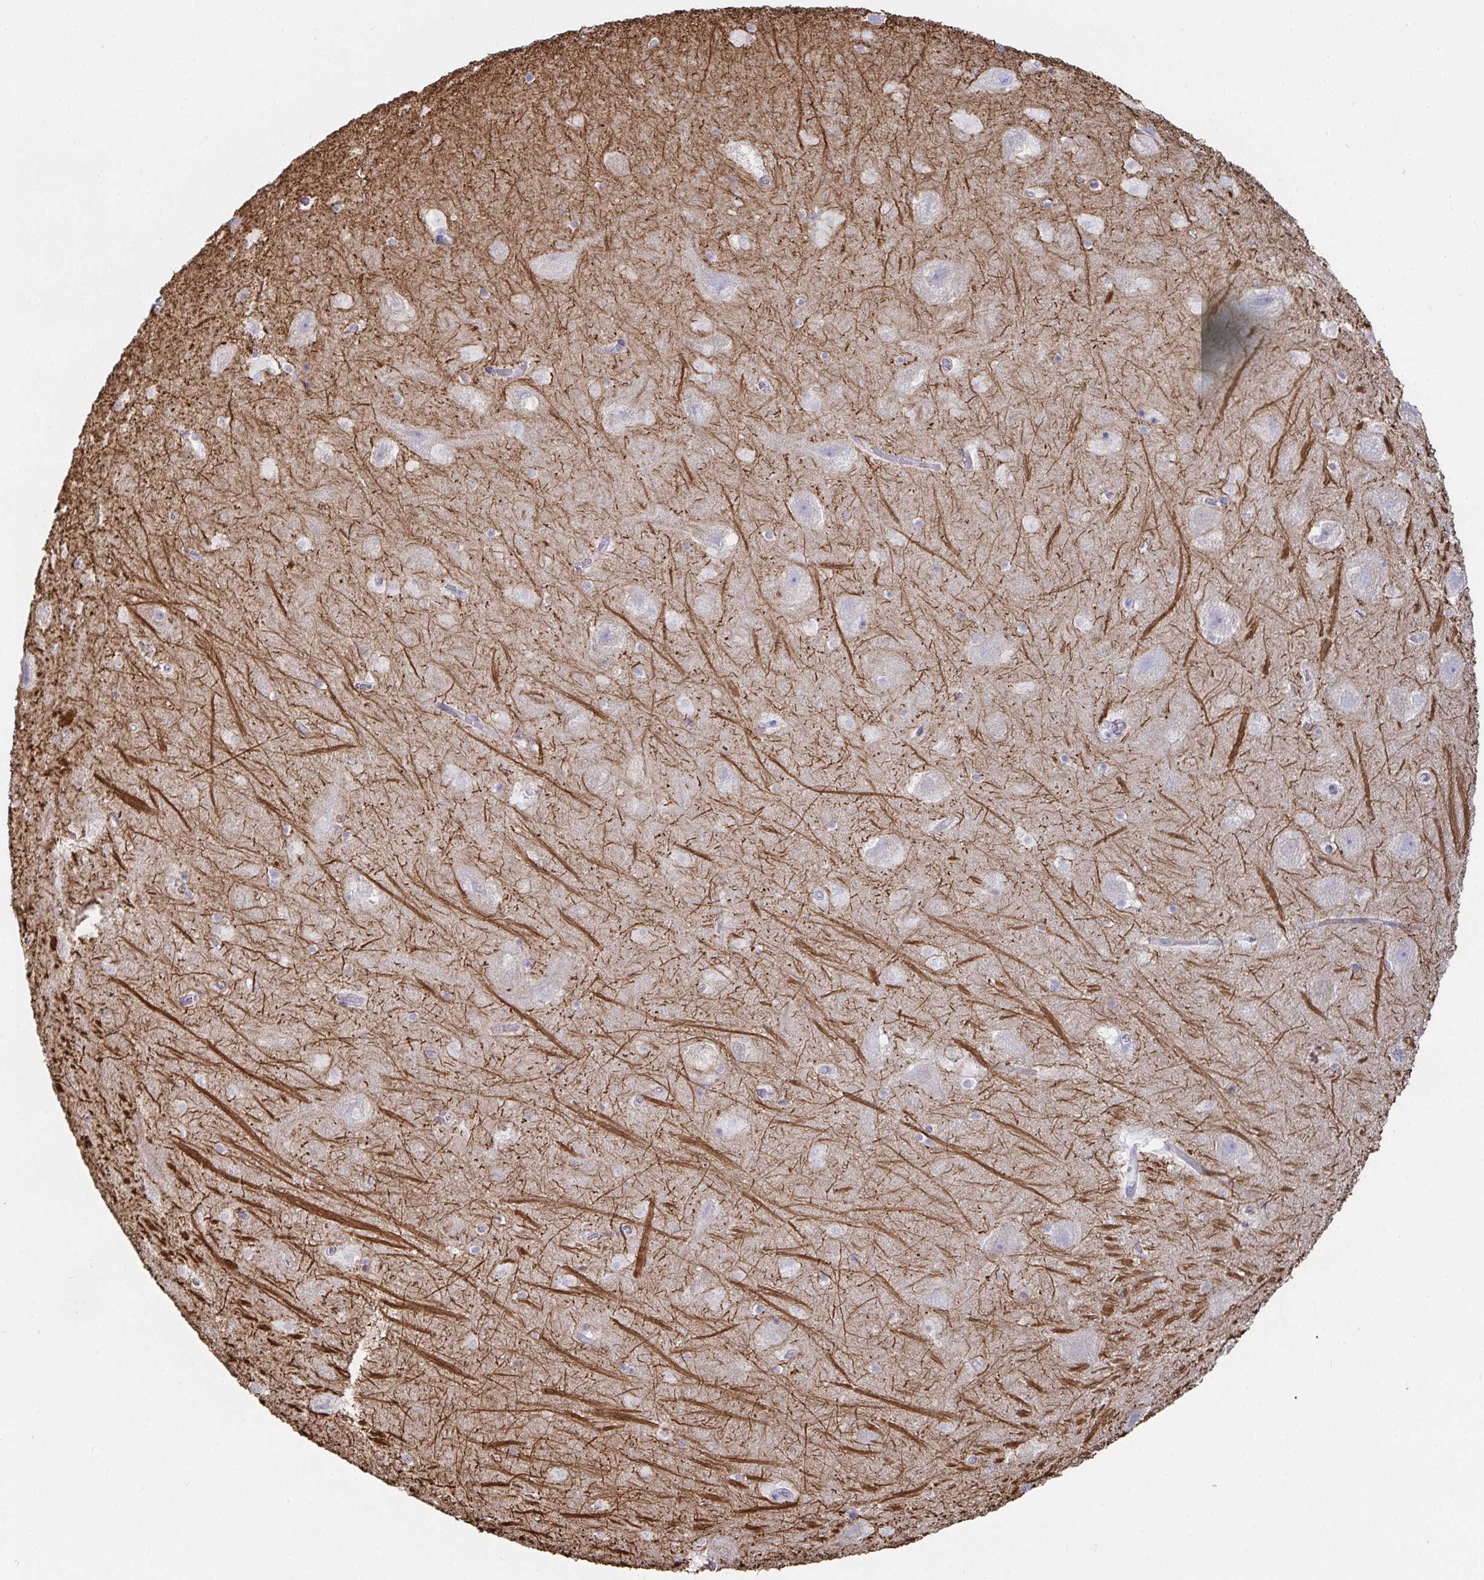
{"staining": {"intensity": "negative", "quantity": "none", "location": "none"}, "tissue": "hippocampus", "cell_type": "Glial cells", "image_type": "normal", "snomed": [{"axis": "morphology", "description": "Normal tissue, NOS"}, {"axis": "topography", "description": "Hippocampus"}], "caption": "Immunohistochemistry image of benign hippocampus: human hippocampus stained with DAB (3,3'-diaminobenzidine) demonstrates no significant protein staining in glial cells.", "gene": "ANO5", "patient": {"sex": "female", "age": 42}}